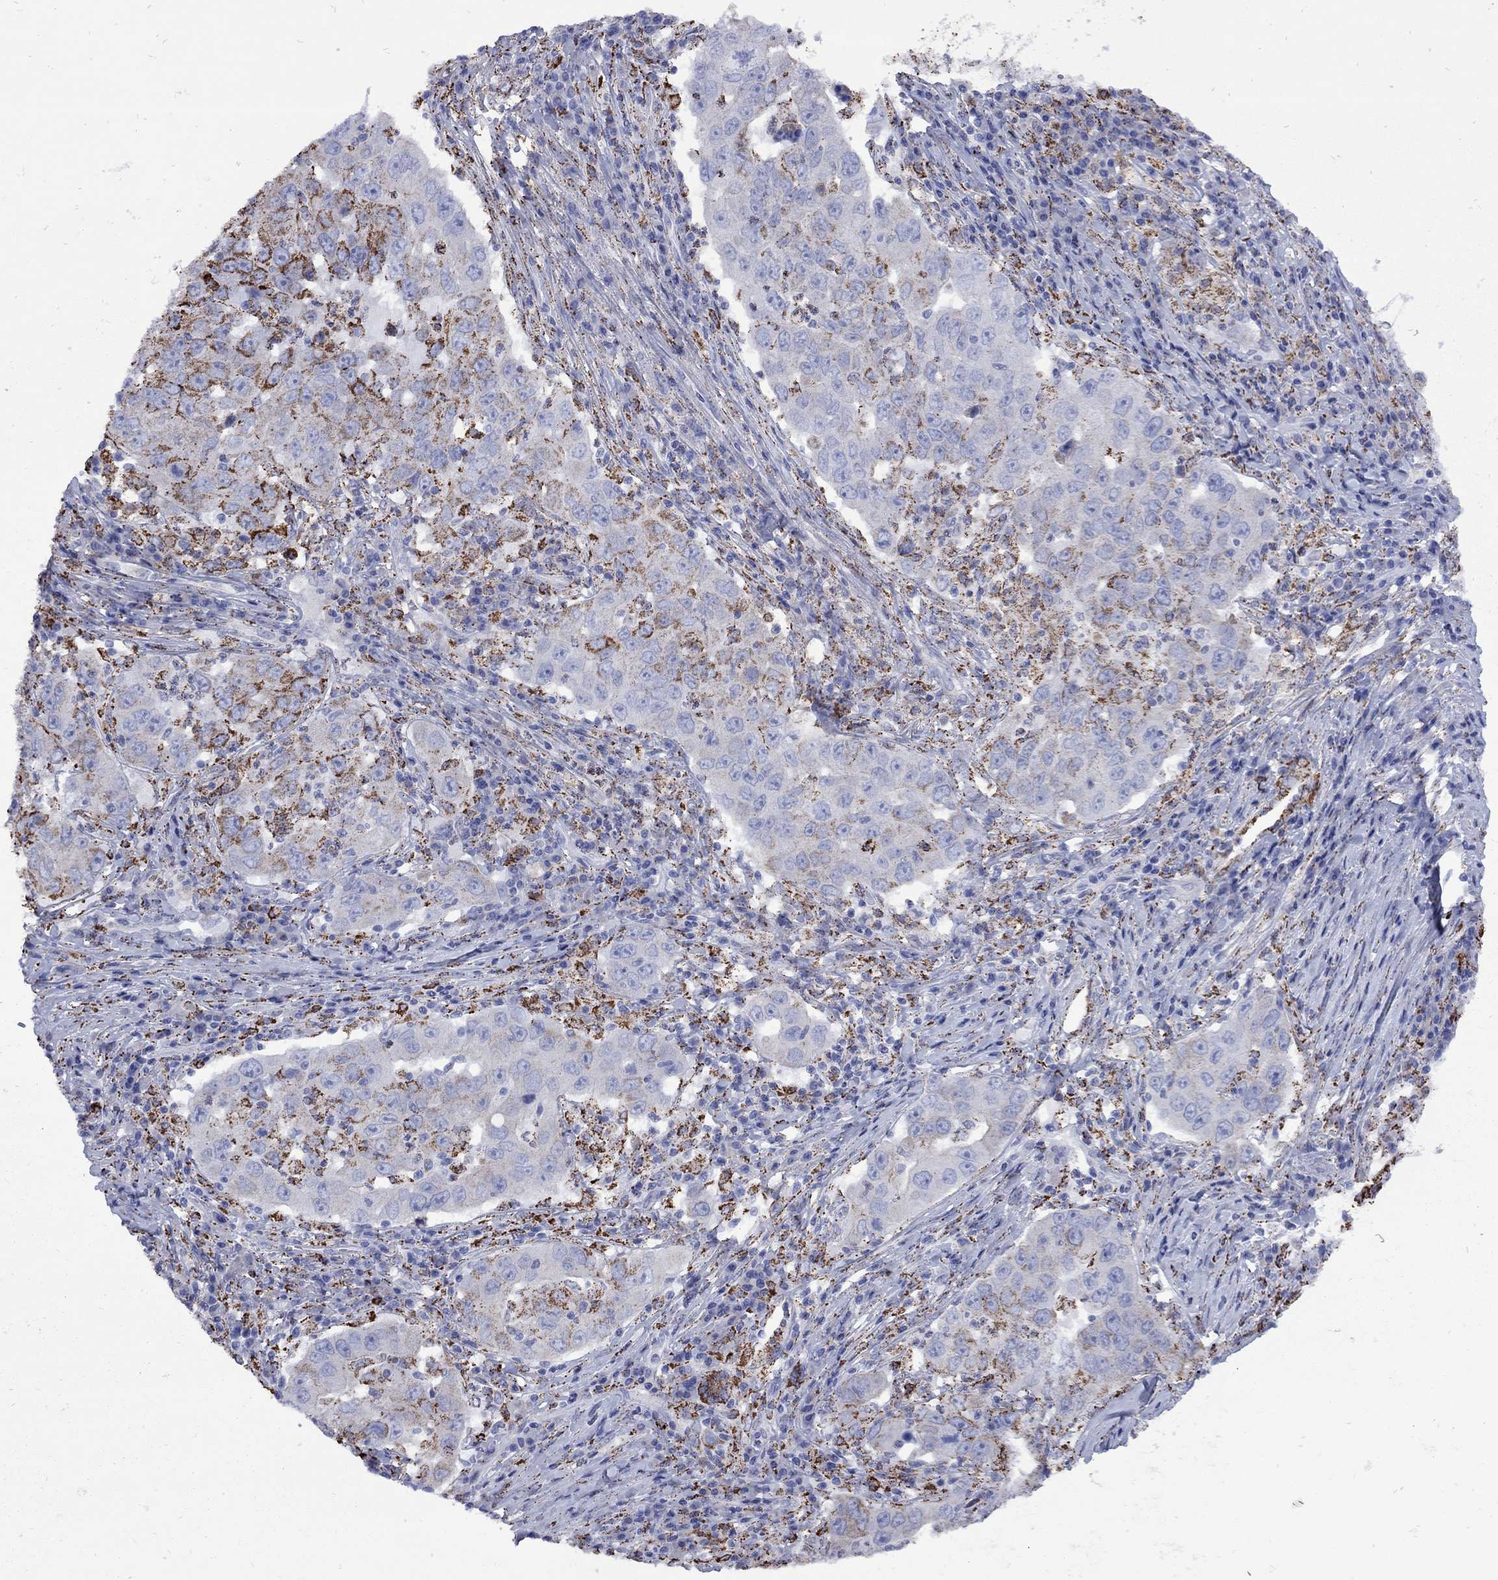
{"staining": {"intensity": "strong", "quantity": "<25%", "location": "cytoplasmic/membranous"}, "tissue": "lung cancer", "cell_type": "Tumor cells", "image_type": "cancer", "snomed": [{"axis": "morphology", "description": "Adenocarcinoma, NOS"}, {"axis": "topography", "description": "Lung"}], "caption": "Immunohistochemical staining of human lung cancer shows medium levels of strong cytoplasmic/membranous expression in approximately <25% of tumor cells. (IHC, brightfield microscopy, high magnification).", "gene": "SESTD1", "patient": {"sex": "male", "age": 73}}